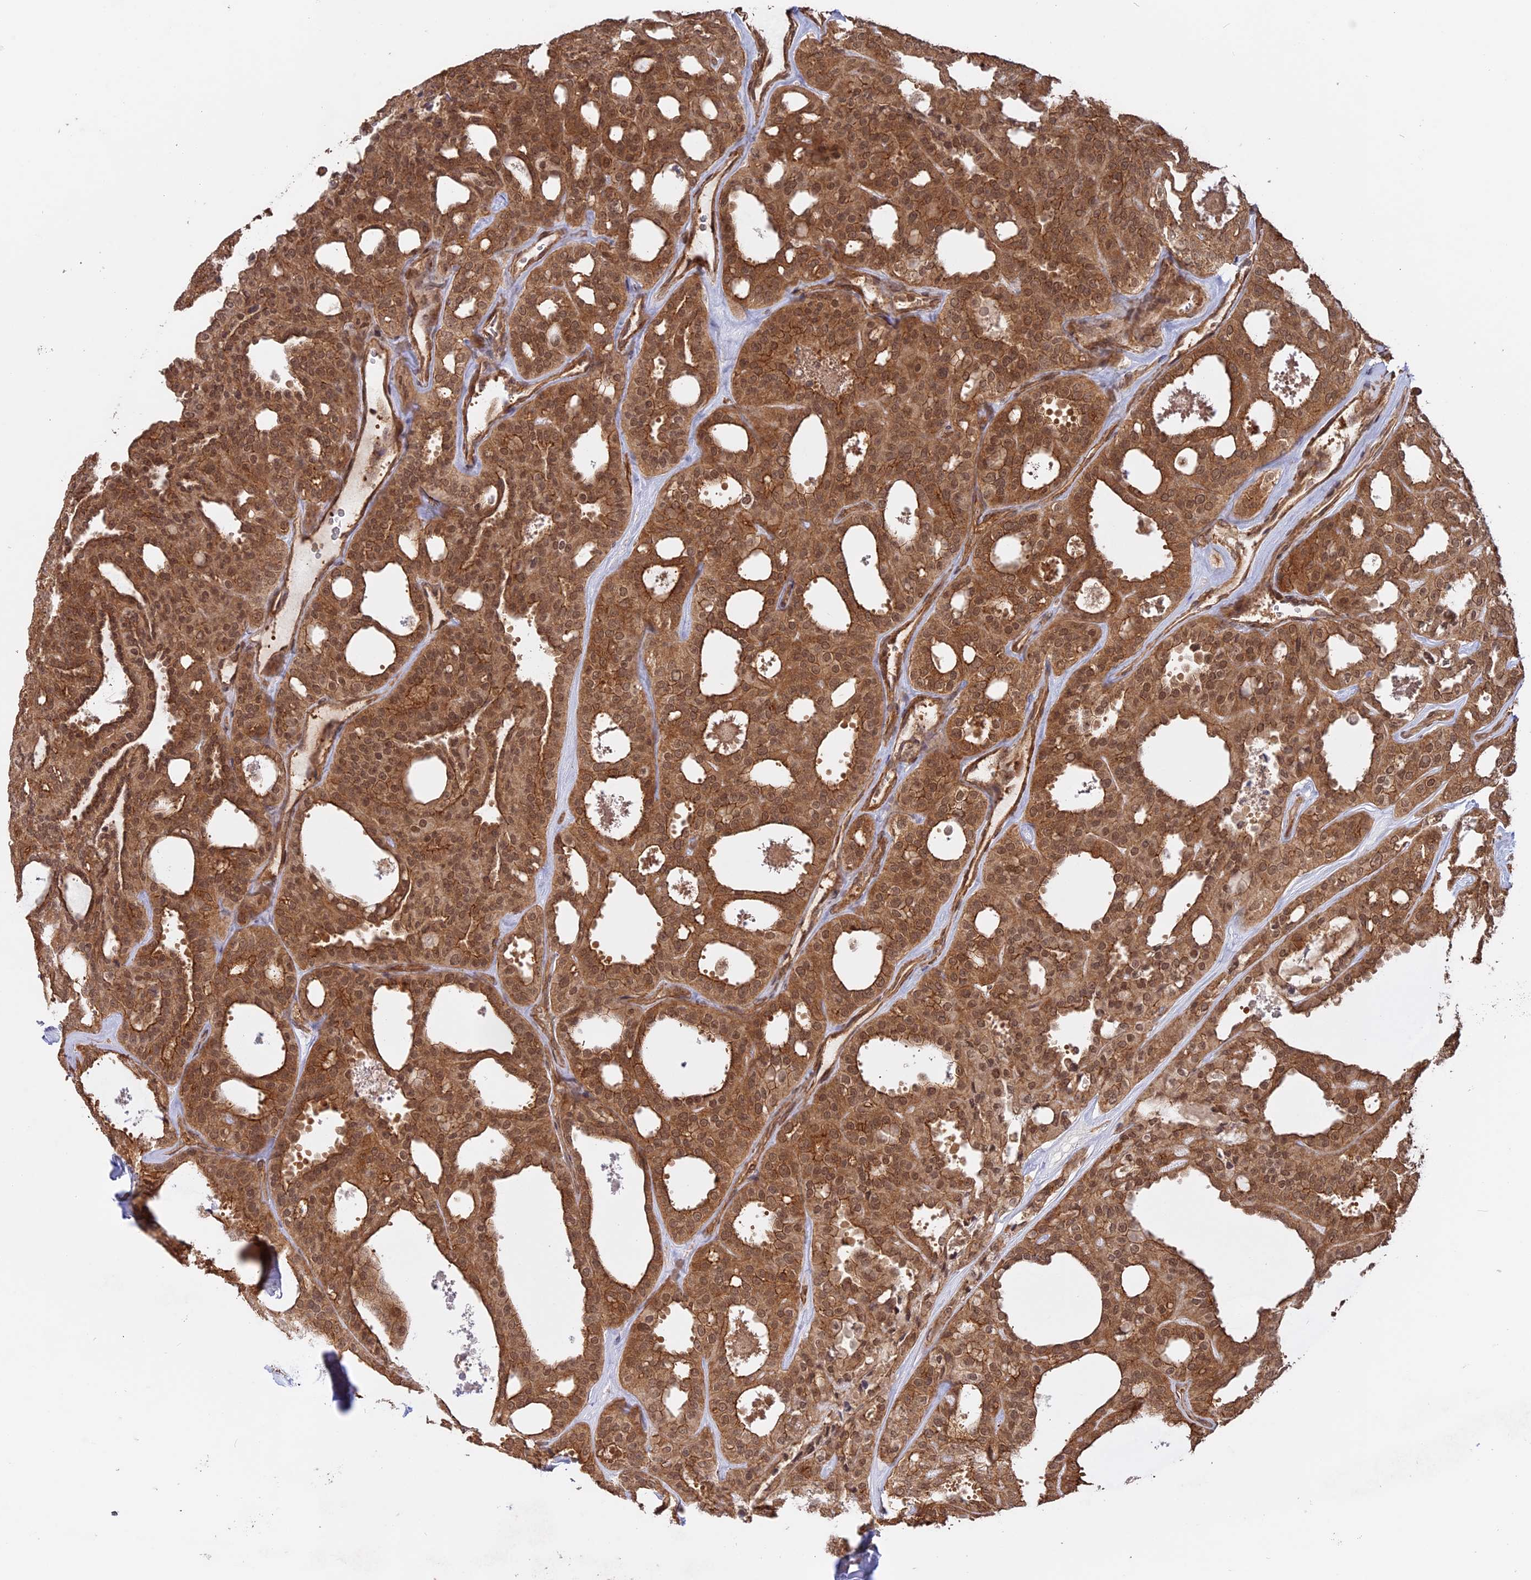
{"staining": {"intensity": "moderate", "quantity": ">75%", "location": "cytoplasmic/membranous"}, "tissue": "thyroid cancer", "cell_type": "Tumor cells", "image_type": "cancer", "snomed": [{"axis": "morphology", "description": "Follicular adenoma carcinoma, NOS"}, {"axis": "topography", "description": "Thyroid gland"}], "caption": "Thyroid cancer stained for a protein demonstrates moderate cytoplasmic/membranous positivity in tumor cells. The staining was performed using DAB to visualize the protein expression in brown, while the nuclei were stained in blue with hematoxylin (Magnification: 20x).", "gene": "CCDC174", "patient": {"sex": "male", "age": 75}}